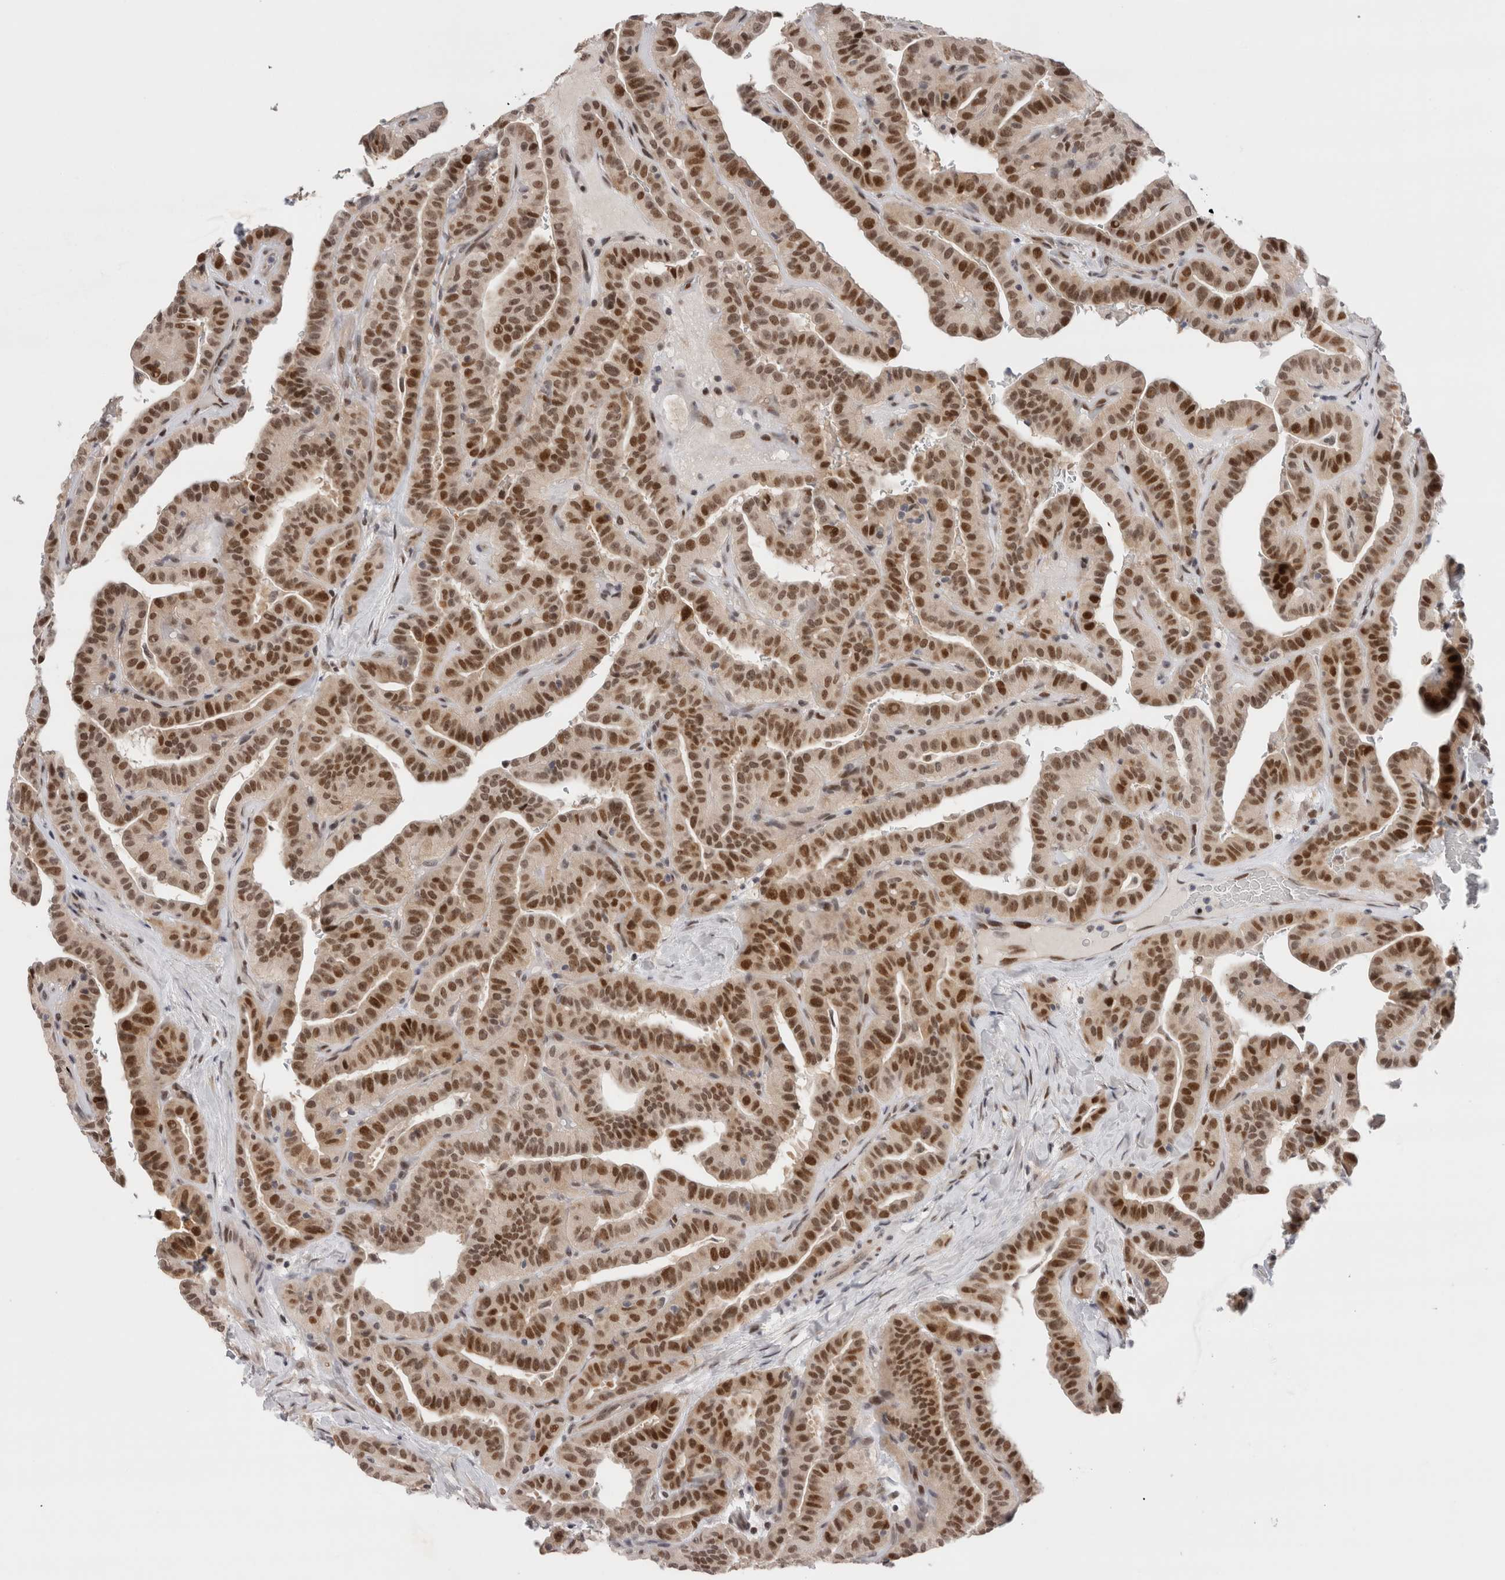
{"staining": {"intensity": "strong", "quantity": ">75%", "location": "nuclear"}, "tissue": "thyroid cancer", "cell_type": "Tumor cells", "image_type": "cancer", "snomed": [{"axis": "morphology", "description": "Papillary adenocarcinoma, NOS"}, {"axis": "topography", "description": "Thyroid gland"}], "caption": "Strong nuclear protein positivity is appreciated in approximately >75% of tumor cells in papillary adenocarcinoma (thyroid).", "gene": "ZNF521", "patient": {"sex": "male", "age": 77}}